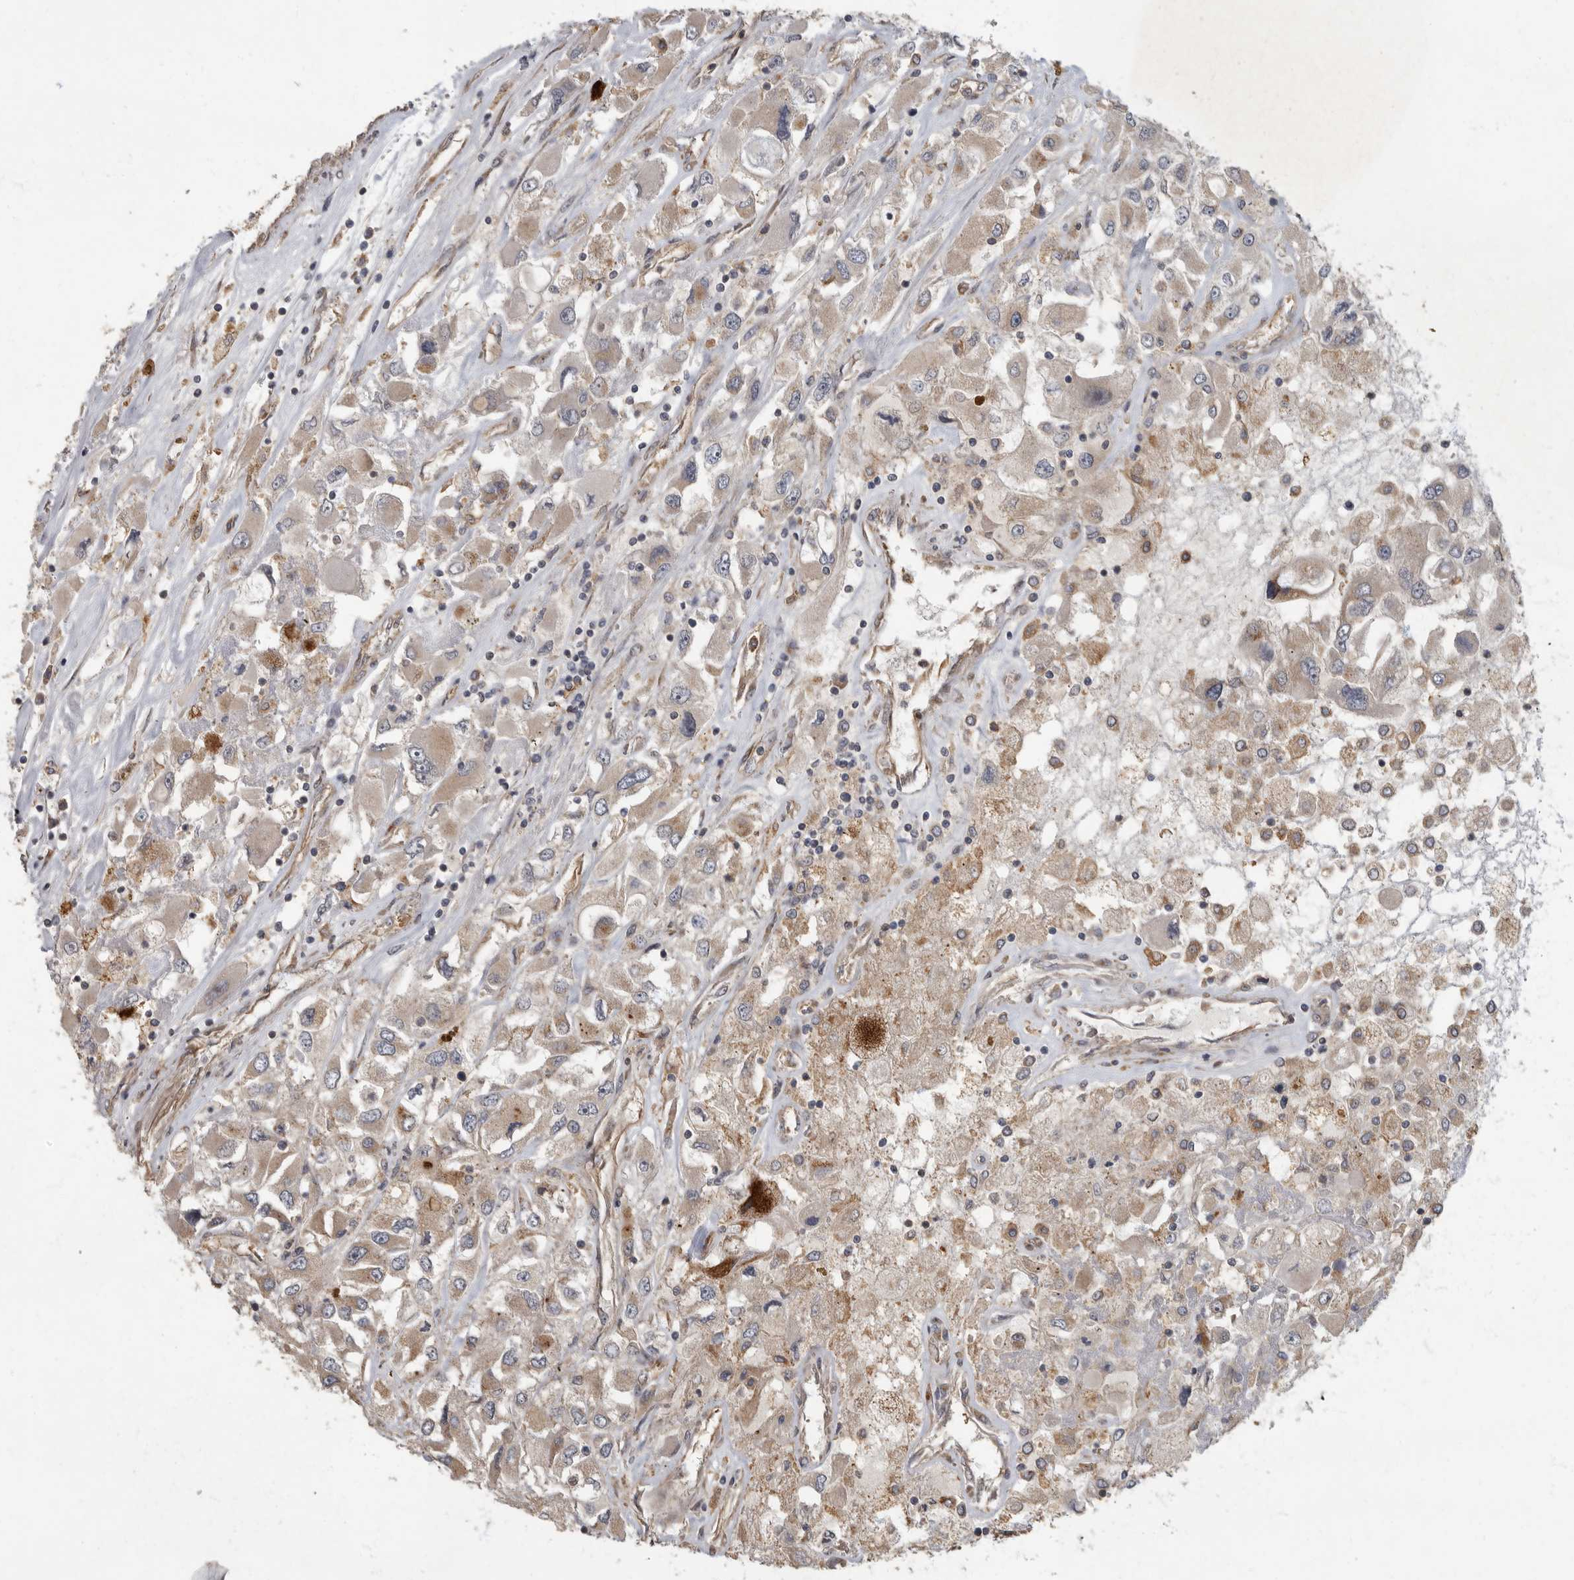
{"staining": {"intensity": "moderate", "quantity": "<25%", "location": "cytoplasmic/membranous"}, "tissue": "renal cancer", "cell_type": "Tumor cells", "image_type": "cancer", "snomed": [{"axis": "morphology", "description": "Adenocarcinoma, NOS"}, {"axis": "topography", "description": "Kidney"}], "caption": "A histopathology image showing moderate cytoplasmic/membranous staining in about <25% of tumor cells in renal adenocarcinoma, as visualized by brown immunohistochemical staining.", "gene": "IQCK", "patient": {"sex": "female", "age": 52}}